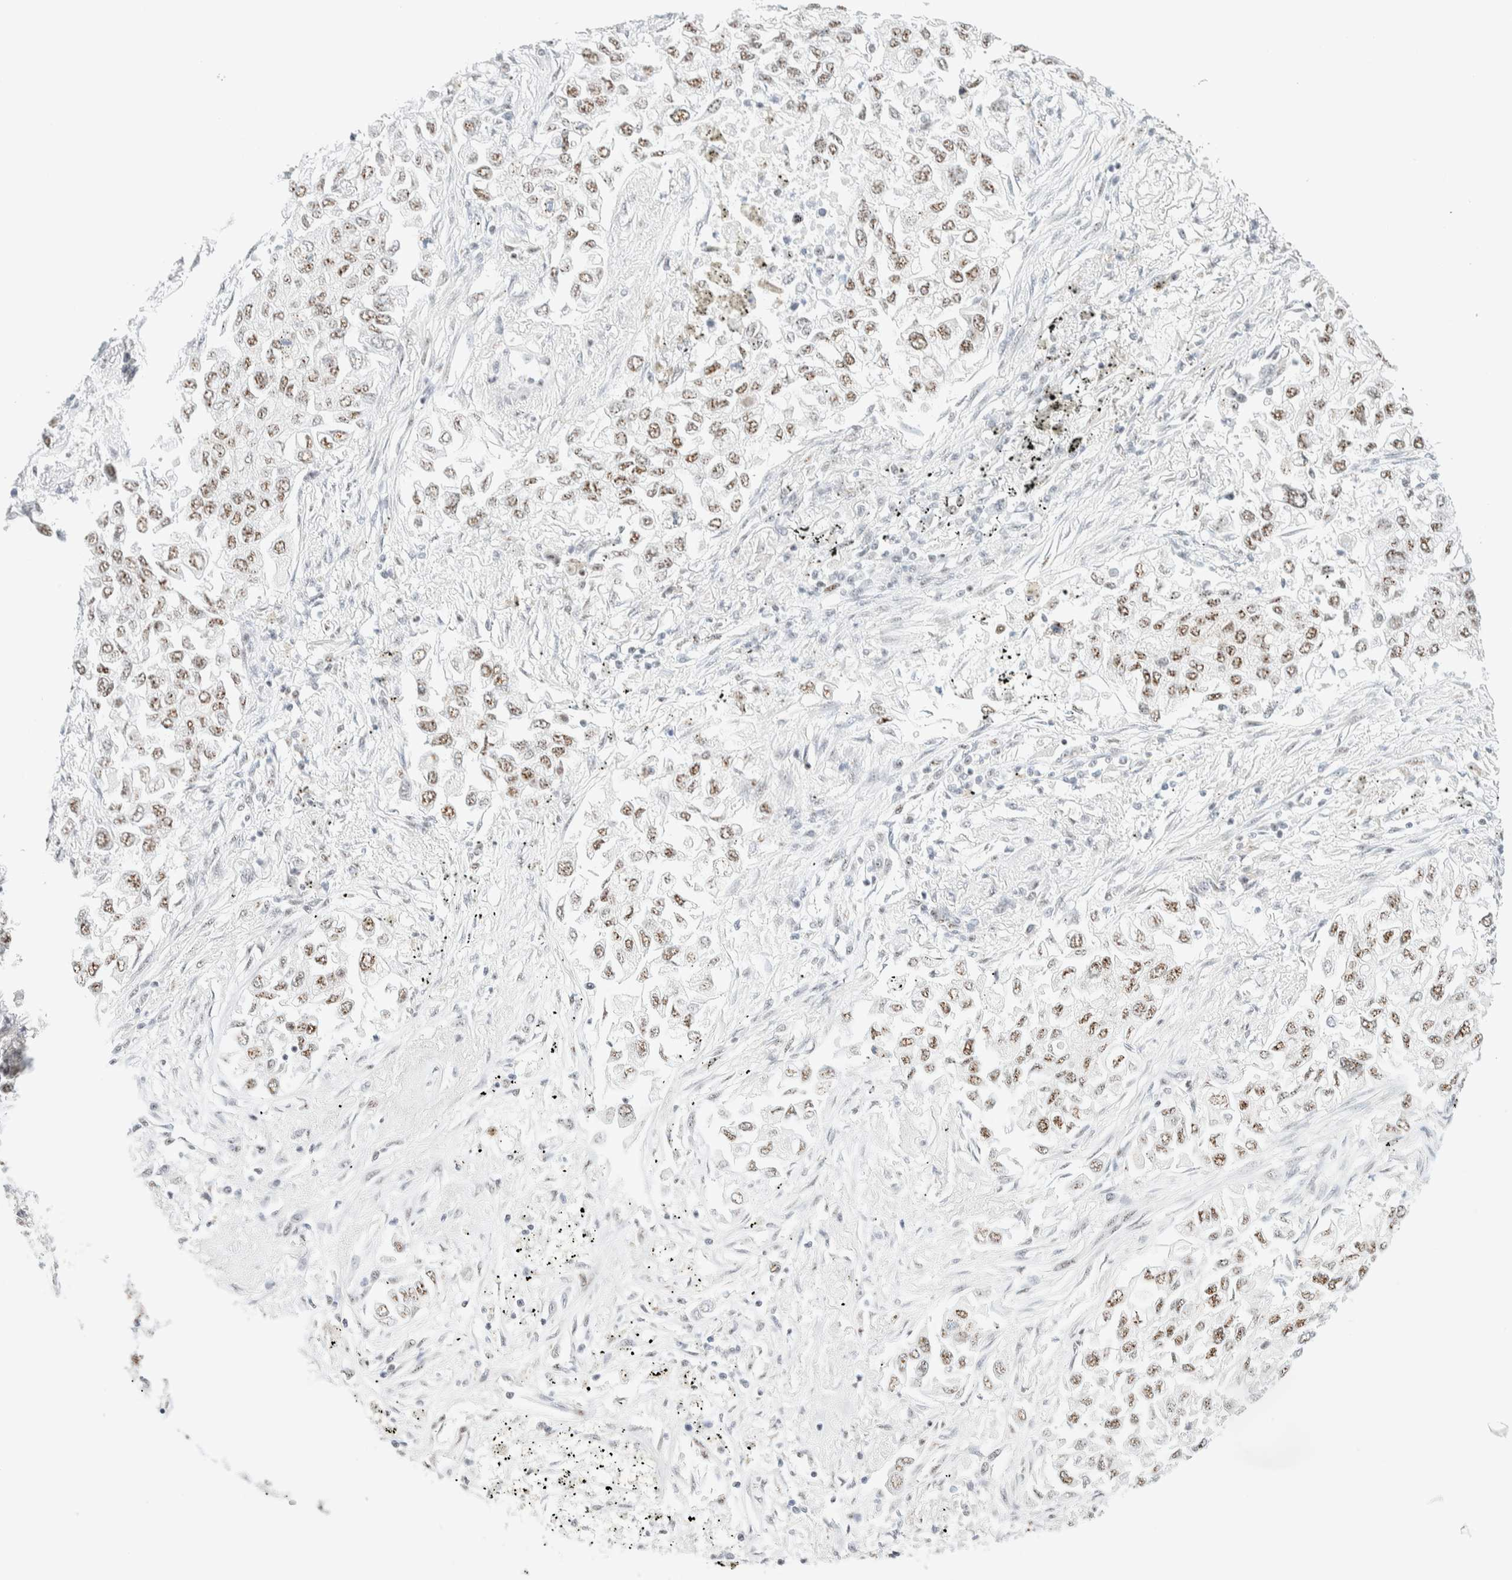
{"staining": {"intensity": "moderate", "quantity": "25%-75%", "location": "nuclear"}, "tissue": "lung cancer", "cell_type": "Tumor cells", "image_type": "cancer", "snomed": [{"axis": "morphology", "description": "Inflammation, NOS"}, {"axis": "morphology", "description": "Adenocarcinoma, NOS"}, {"axis": "topography", "description": "Lung"}], "caption": "About 25%-75% of tumor cells in human lung cancer (adenocarcinoma) demonstrate moderate nuclear protein expression as visualized by brown immunohistochemical staining.", "gene": "SON", "patient": {"sex": "male", "age": 63}}